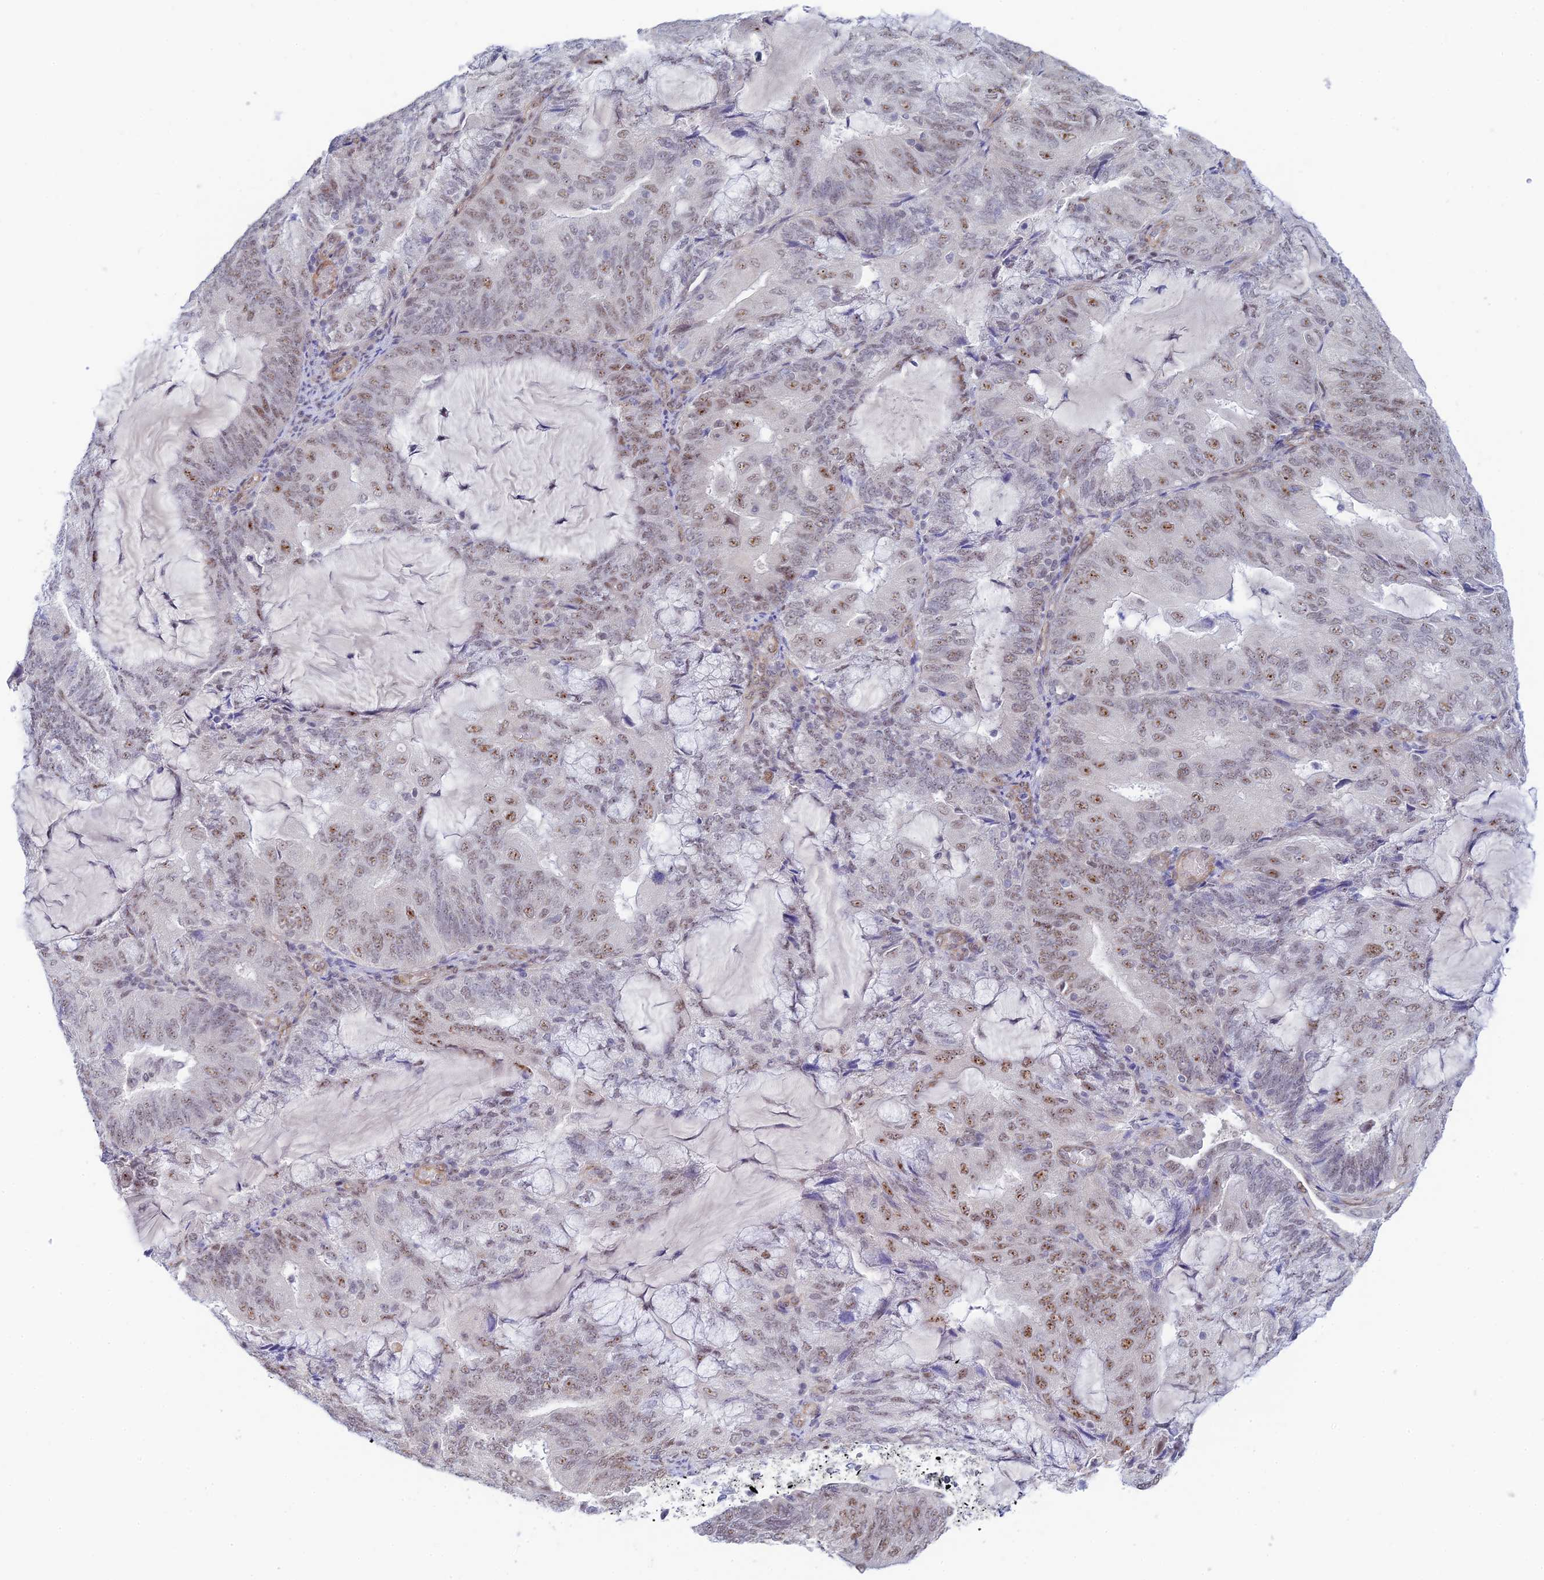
{"staining": {"intensity": "weak", "quantity": "25%-75%", "location": "nuclear"}, "tissue": "endometrial cancer", "cell_type": "Tumor cells", "image_type": "cancer", "snomed": [{"axis": "morphology", "description": "Adenocarcinoma, NOS"}, {"axis": "topography", "description": "Endometrium"}], "caption": "Immunohistochemistry of human endometrial cancer displays low levels of weak nuclear positivity in about 25%-75% of tumor cells.", "gene": "CFAP92", "patient": {"sex": "female", "age": 81}}